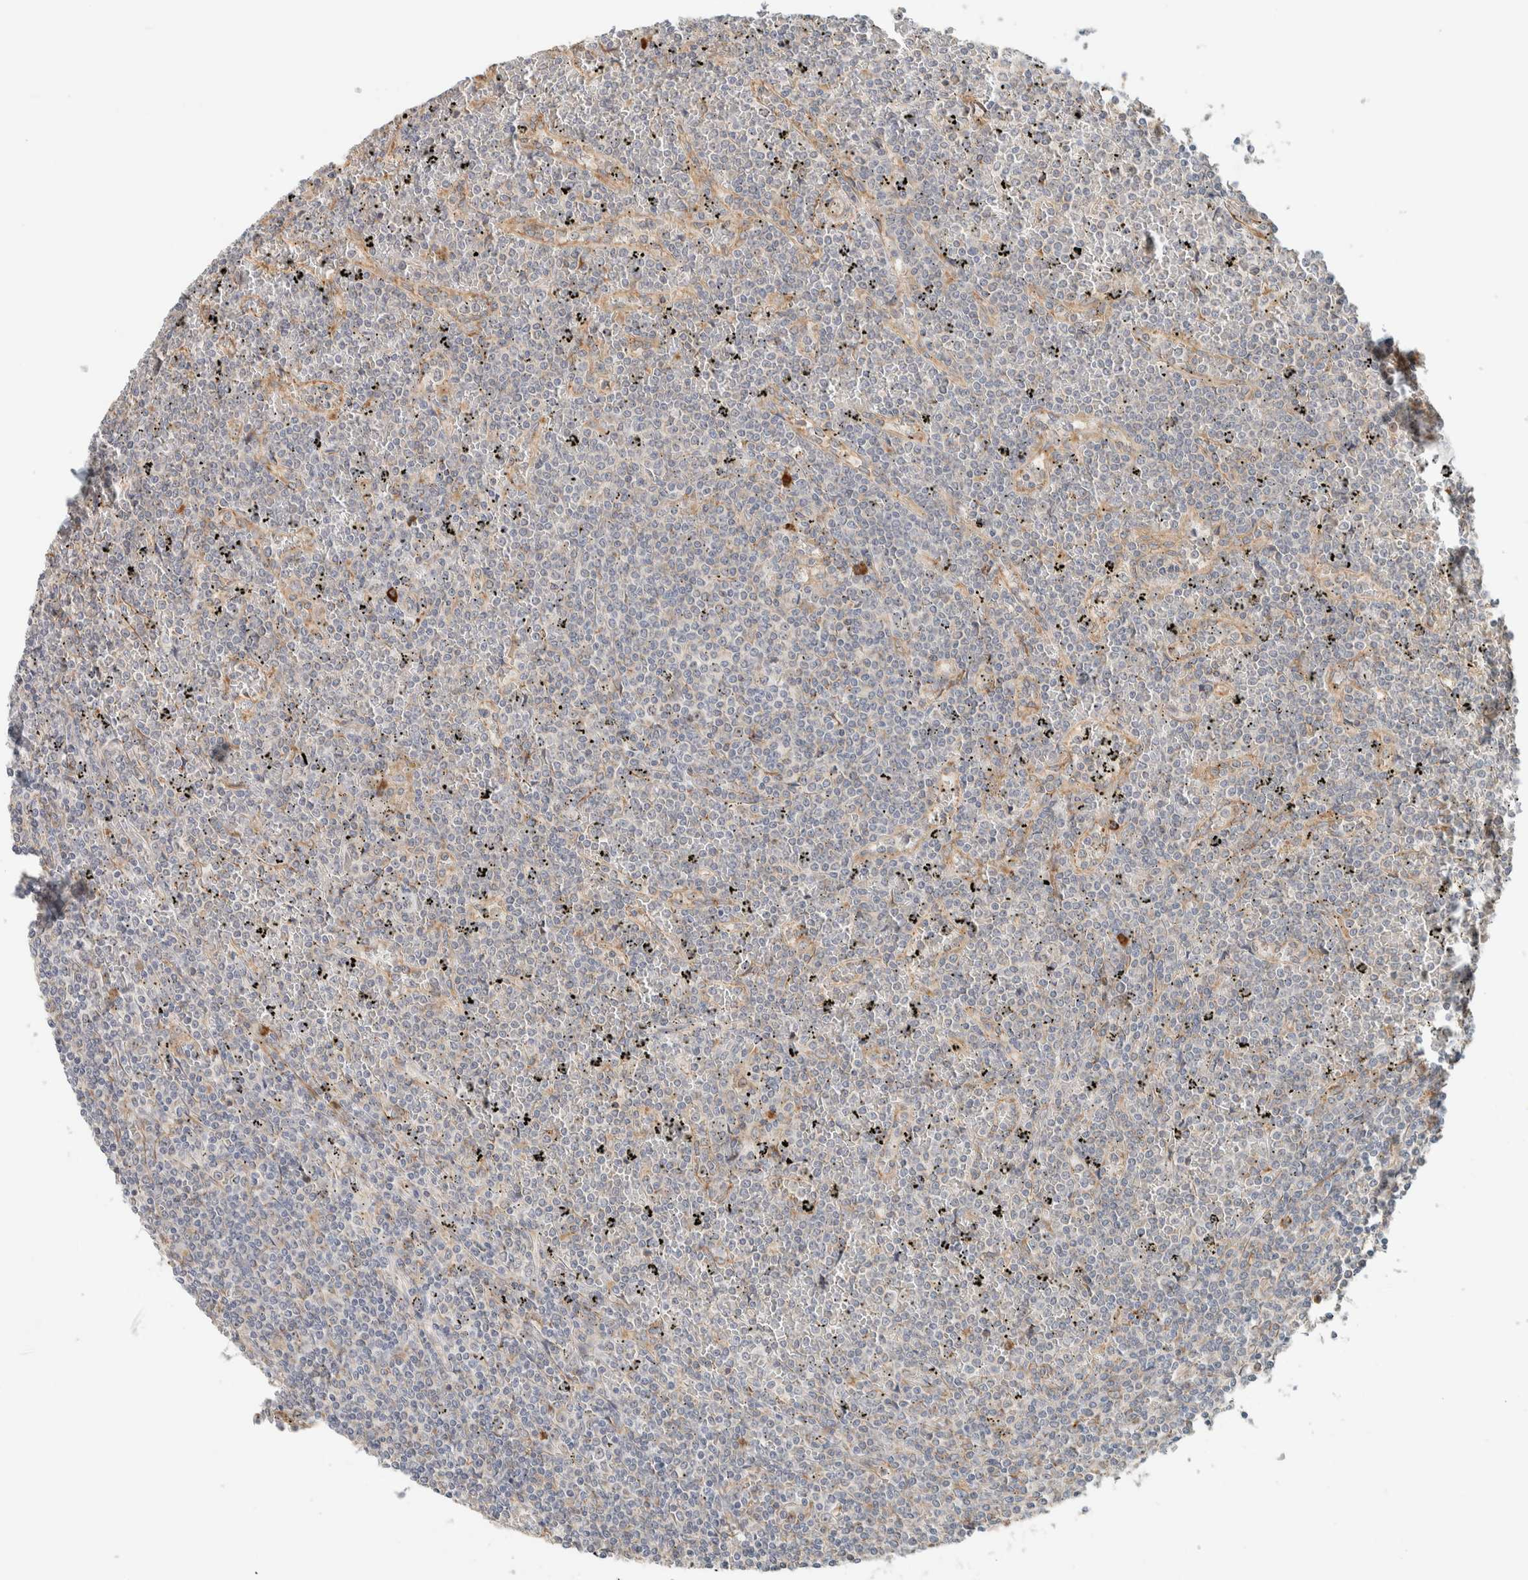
{"staining": {"intensity": "negative", "quantity": "none", "location": "none"}, "tissue": "lymphoma", "cell_type": "Tumor cells", "image_type": "cancer", "snomed": [{"axis": "morphology", "description": "Malignant lymphoma, non-Hodgkin's type, Low grade"}, {"axis": "topography", "description": "Spleen"}], "caption": "Micrograph shows no significant protein staining in tumor cells of malignant lymphoma, non-Hodgkin's type (low-grade).", "gene": "KLHL40", "patient": {"sex": "female", "age": 19}}